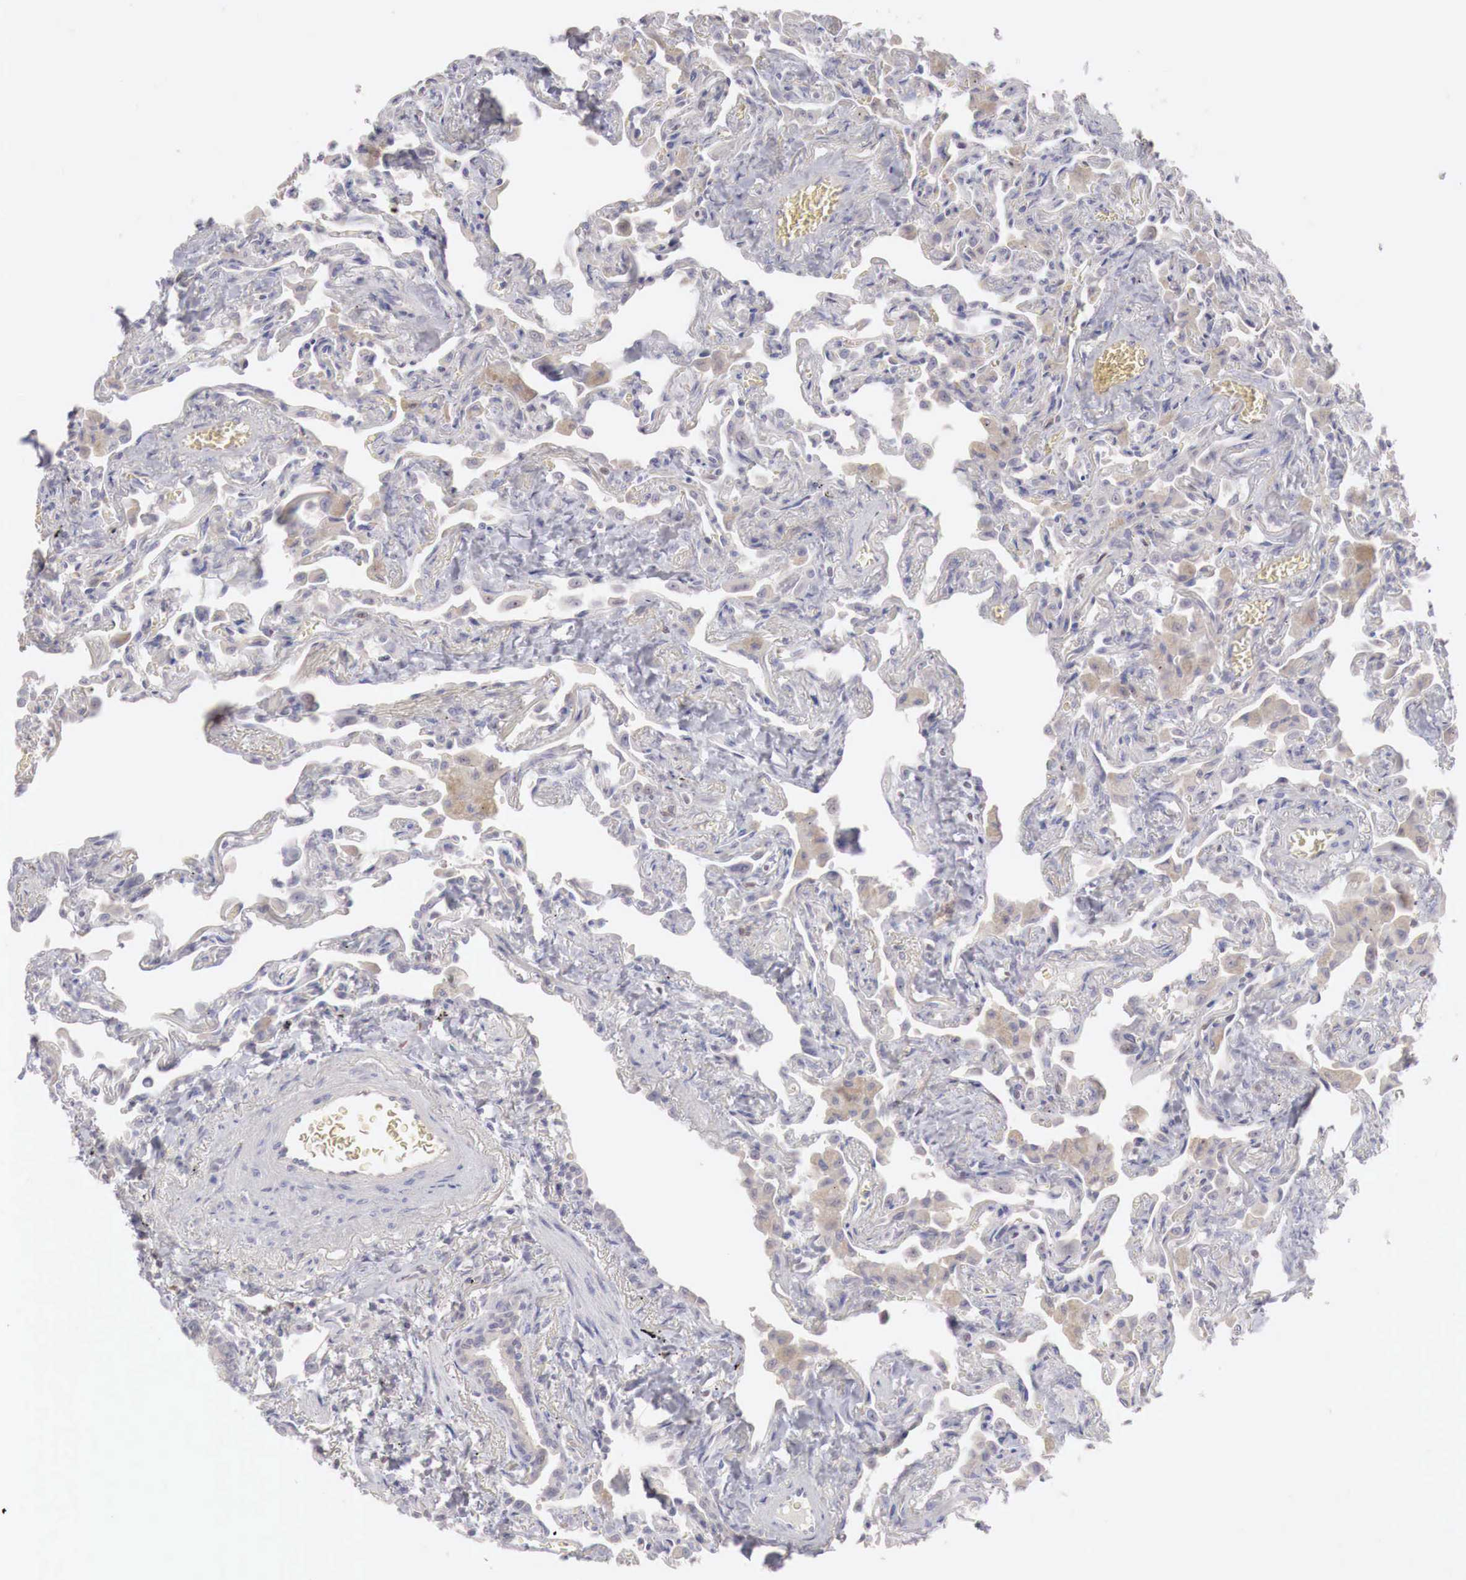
{"staining": {"intensity": "negative", "quantity": "none", "location": "none"}, "tissue": "lung", "cell_type": "Alveolar cells", "image_type": "normal", "snomed": [{"axis": "morphology", "description": "Normal tissue, NOS"}, {"axis": "topography", "description": "Lung"}], "caption": "Lung was stained to show a protein in brown. There is no significant expression in alveolar cells. The staining is performed using DAB (3,3'-diaminobenzidine) brown chromogen with nuclei counter-stained in using hematoxylin.", "gene": "GATA1", "patient": {"sex": "male", "age": 73}}